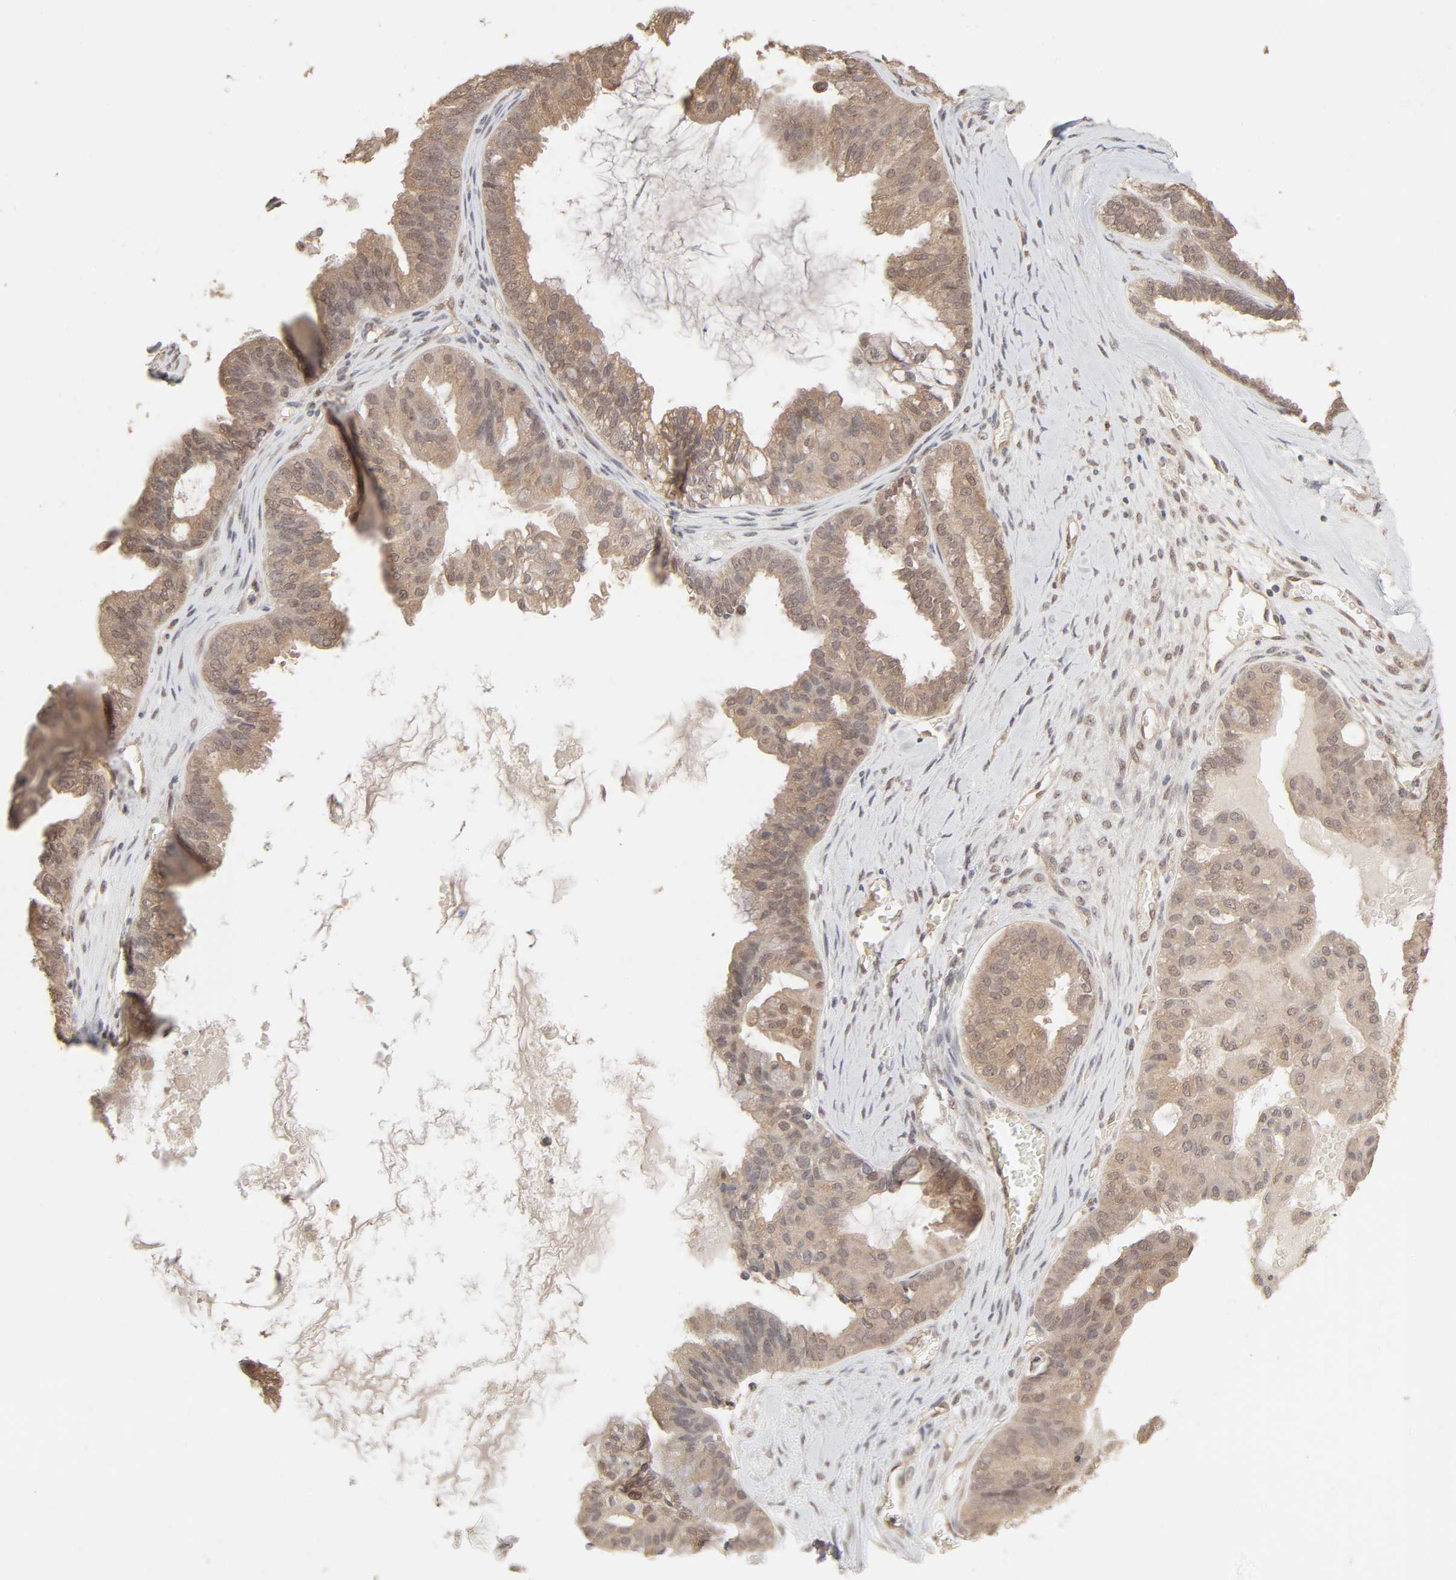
{"staining": {"intensity": "moderate", "quantity": ">75%", "location": "cytoplasmic/membranous"}, "tissue": "ovarian cancer", "cell_type": "Tumor cells", "image_type": "cancer", "snomed": [{"axis": "morphology", "description": "Carcinoma, NOS"}, {"axis": "morphology", "description": "Carcinoma, endometroid"}, {"axis": "topography", "description": "Ovary"}], "caption": "This photomicrograph exhibits immunohistochemistry (IHC) staining of ovarian carcinoma, with medium moderate cytoplasmic/membranous expression in approximately >75% of tumor cells.", "gene": "MAPK1", "patient": {"sex": "female", "age": 50}}